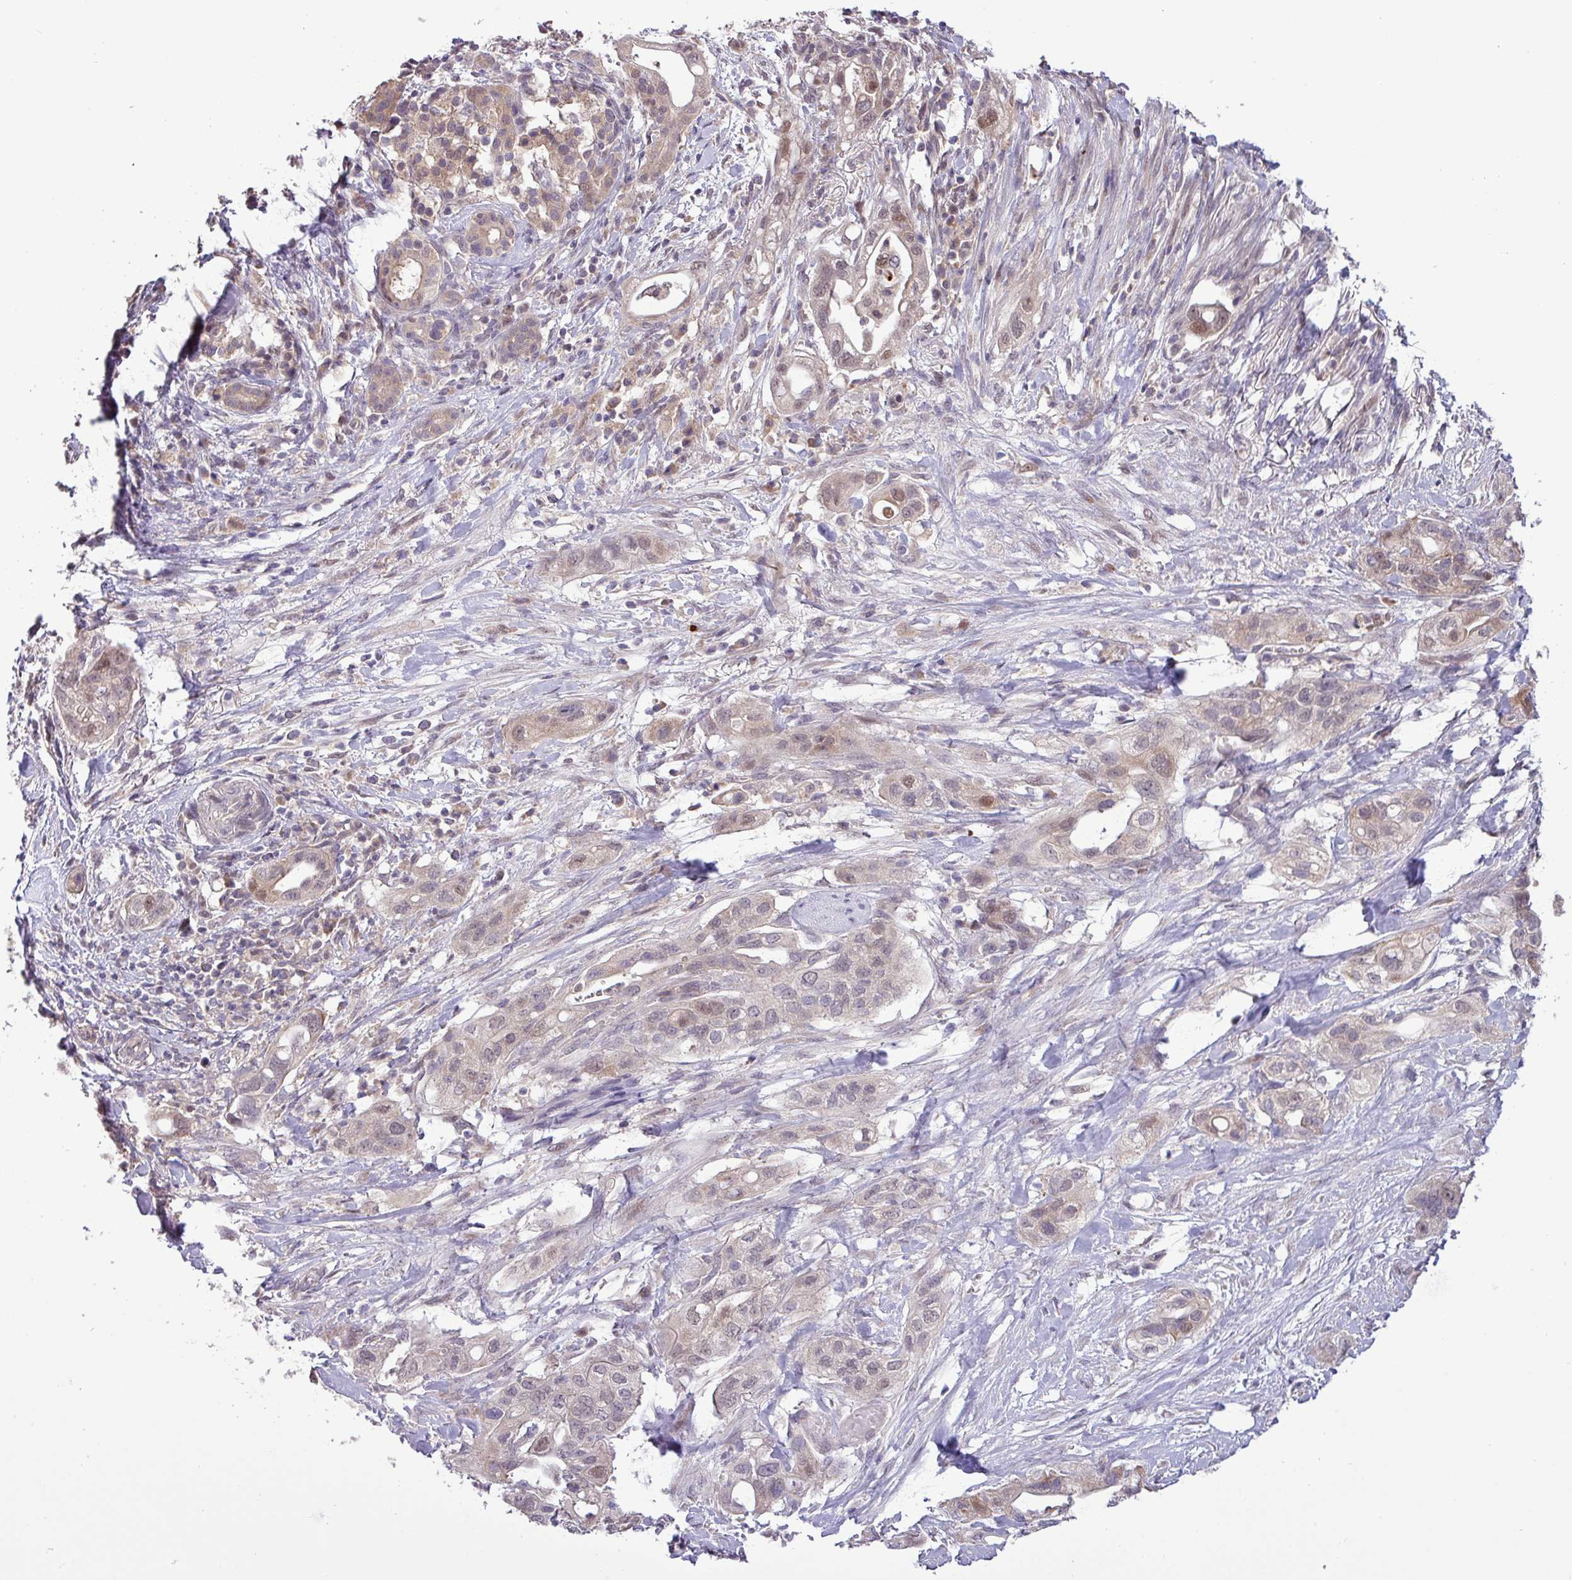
{"staining": {"intensity": "moderate", "quantity": "<25%", "location": "cytoplasmic/membranous"}, "tissue": "pancreatic cancer", "cell_type": "Tumor cells", "image_type": "cancer", "snomed": [{"axis": "morphology", "description": "Adenocarcinoma, NOS"}, {"axis": "topography", "description": "Pancreas"}], "caption": "This image shows immunohistochemistry staining of pancreatic adenocarcinoma, with low moderate cytoplasmic/membranous positivity in approximately <25% of tumor cells.", "gene": "RIPPLY1", "patient": {"sex": "male", "age": 44}}